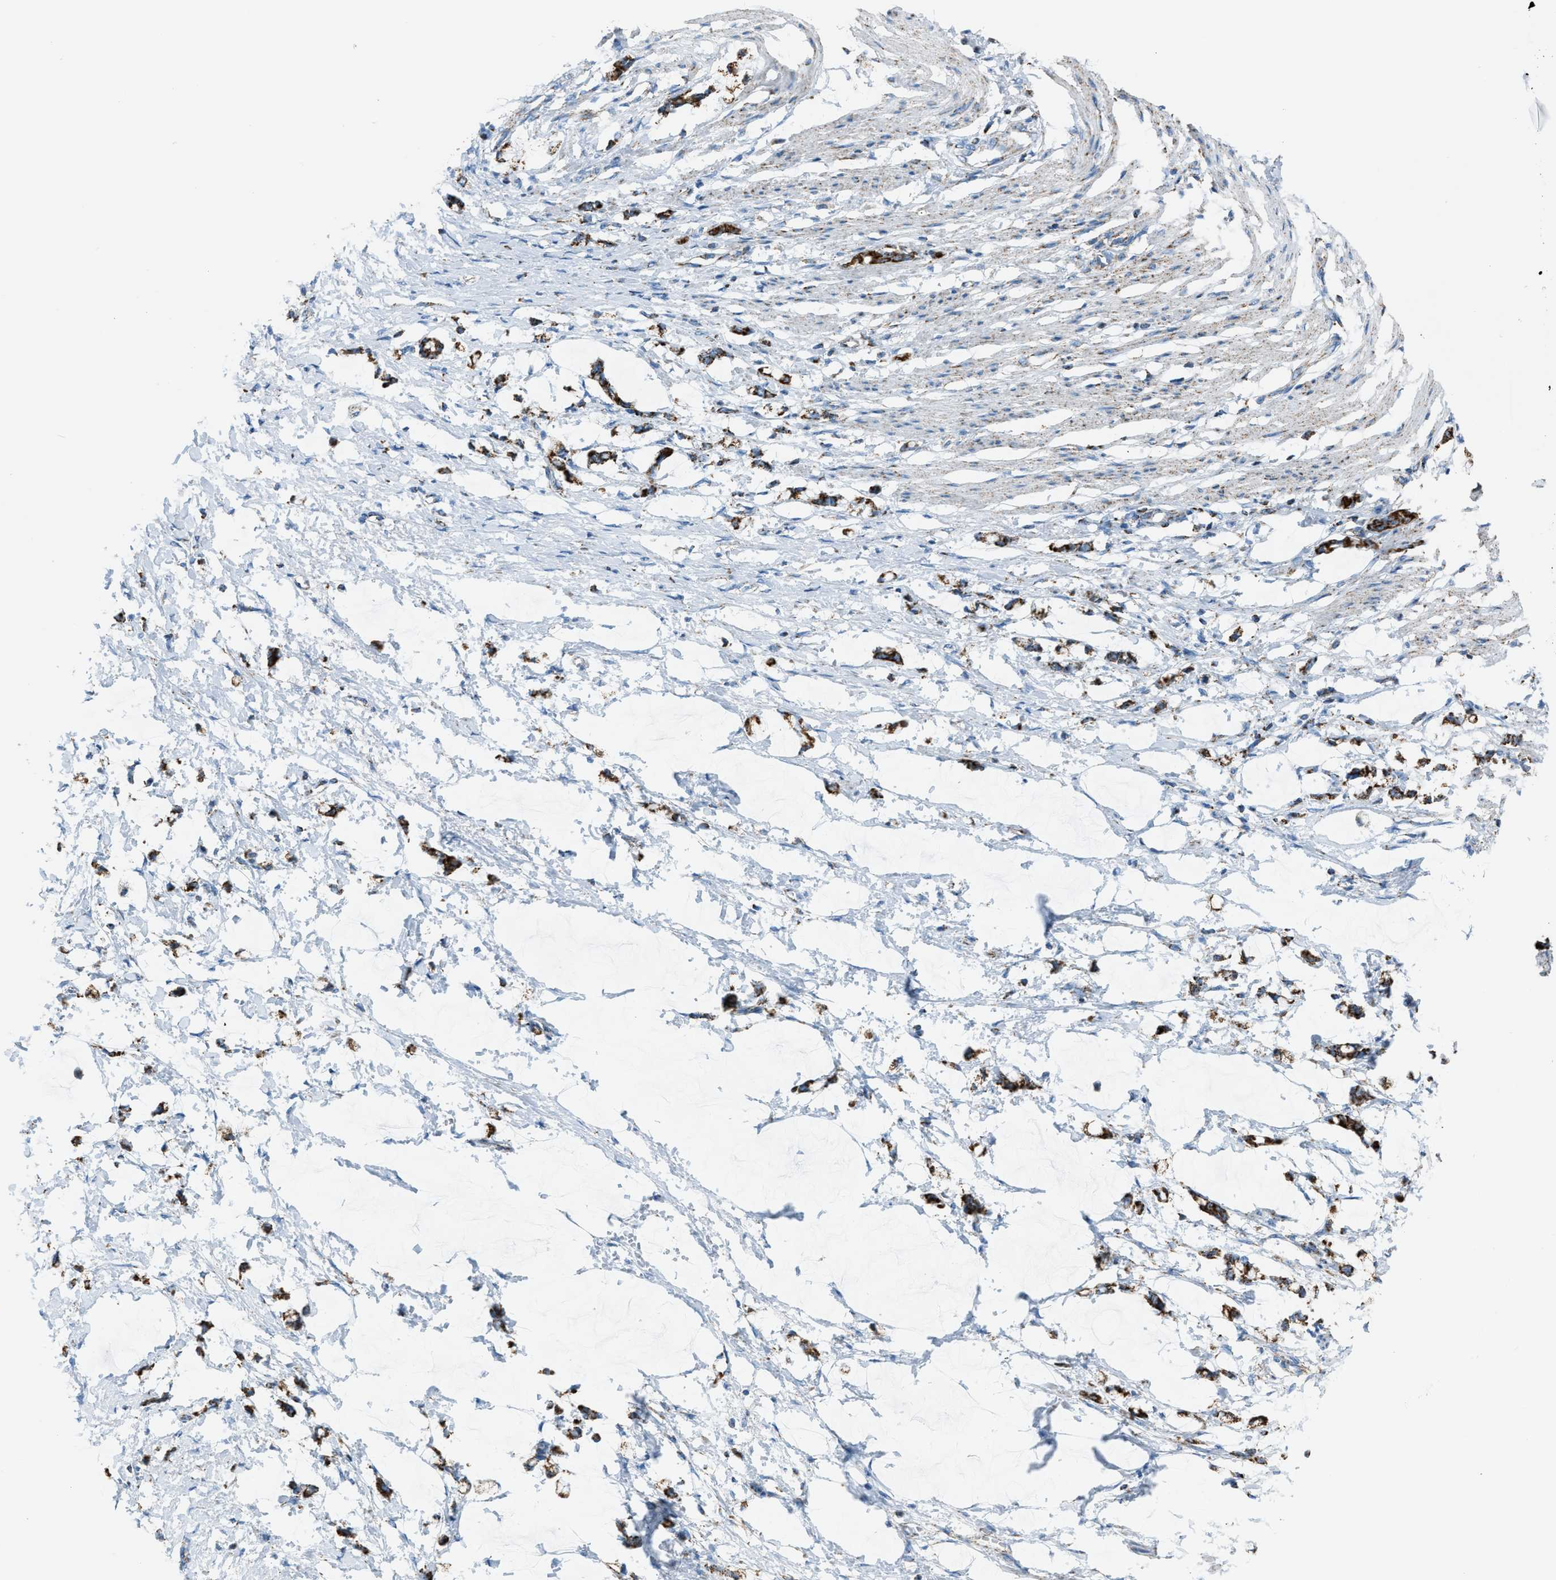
{"staining": {"intensity": "weak", "quantity": "25%-75%", "location": "cytoplasmic/membranous"}, "tissue": "smooth muscle", "cell_type": "Smooth muscle cells", "image_type": "normal", "snomed": [{"axis": "morphology", "description": "Normal tissue, NOS"}, {"axis": "morphology", "description": "Adenocarcinoma, NOS"}, {"axis": "topography", "description": "Smooth muscle"}, {"axis": "topography", "description": "Colon"}], "caption": "This is an image of IHC staining of unremarkable smooth muscle, which shows weak positivity in the cytoplasmic/membranous of smooth muscle cells.", "gene": "MDH2", "patient": {"sex": "male", "age": 14}}